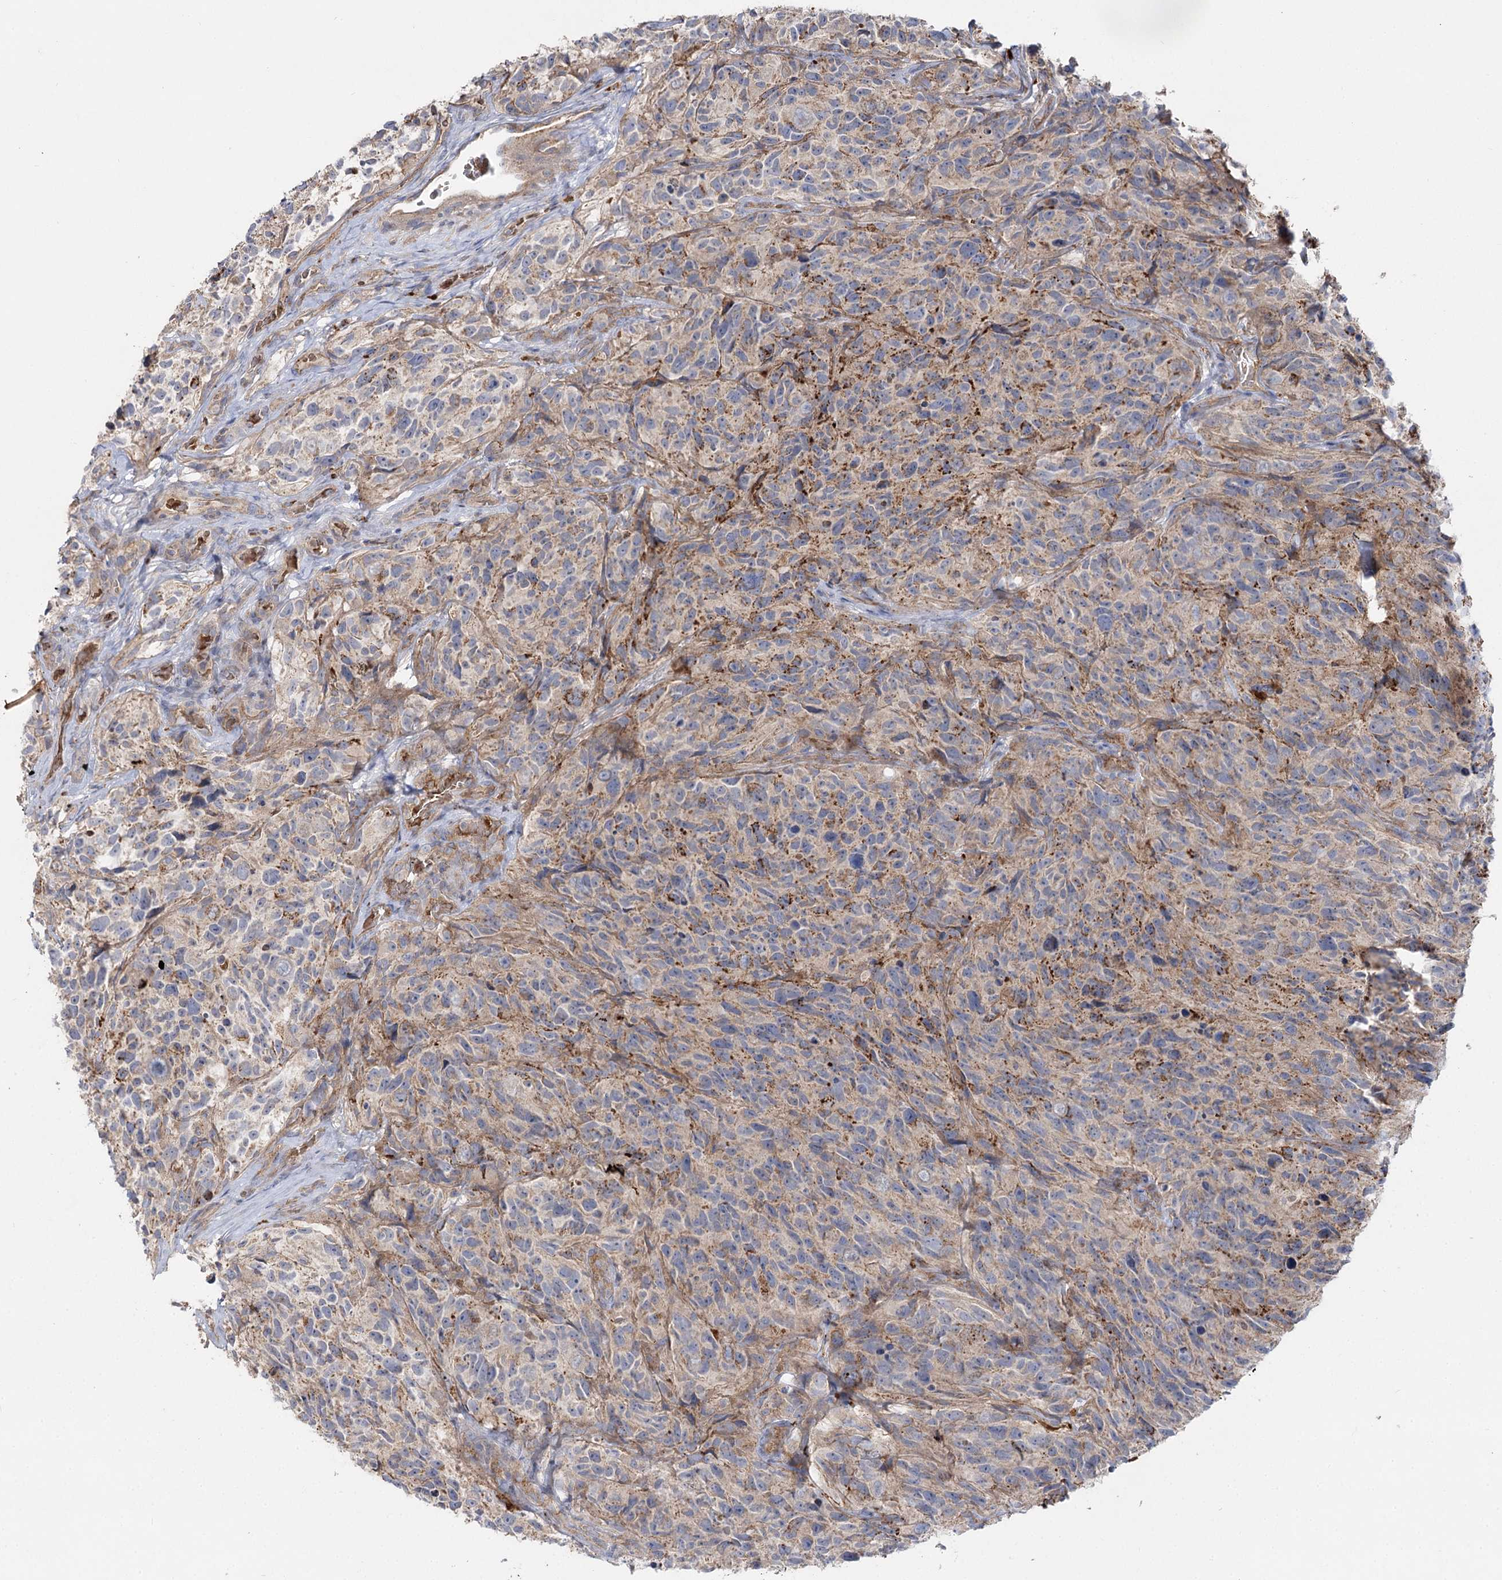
{"staining": {"intensity": "weak", "quantity": "25%-75%", "location": "cytoplasmic/membranous"}, "tissue": "glioma", "cell_type": "Tumor cells", "image_type": "cancer", "snomed": [{"axis": "morphology", "description": "Glioma, malignant, High grade"}, {"axis": "topography", "description": "Brain"}], "caption": "High-grade glioma (malignant) tissue shows weak cytoplasmic/membranous staining in approximately 25%-75% of tumor cells, visualized by immunohistochemistry.", "gene": "KIAA0825", "patient": {"sex": "male", "age": 69}}